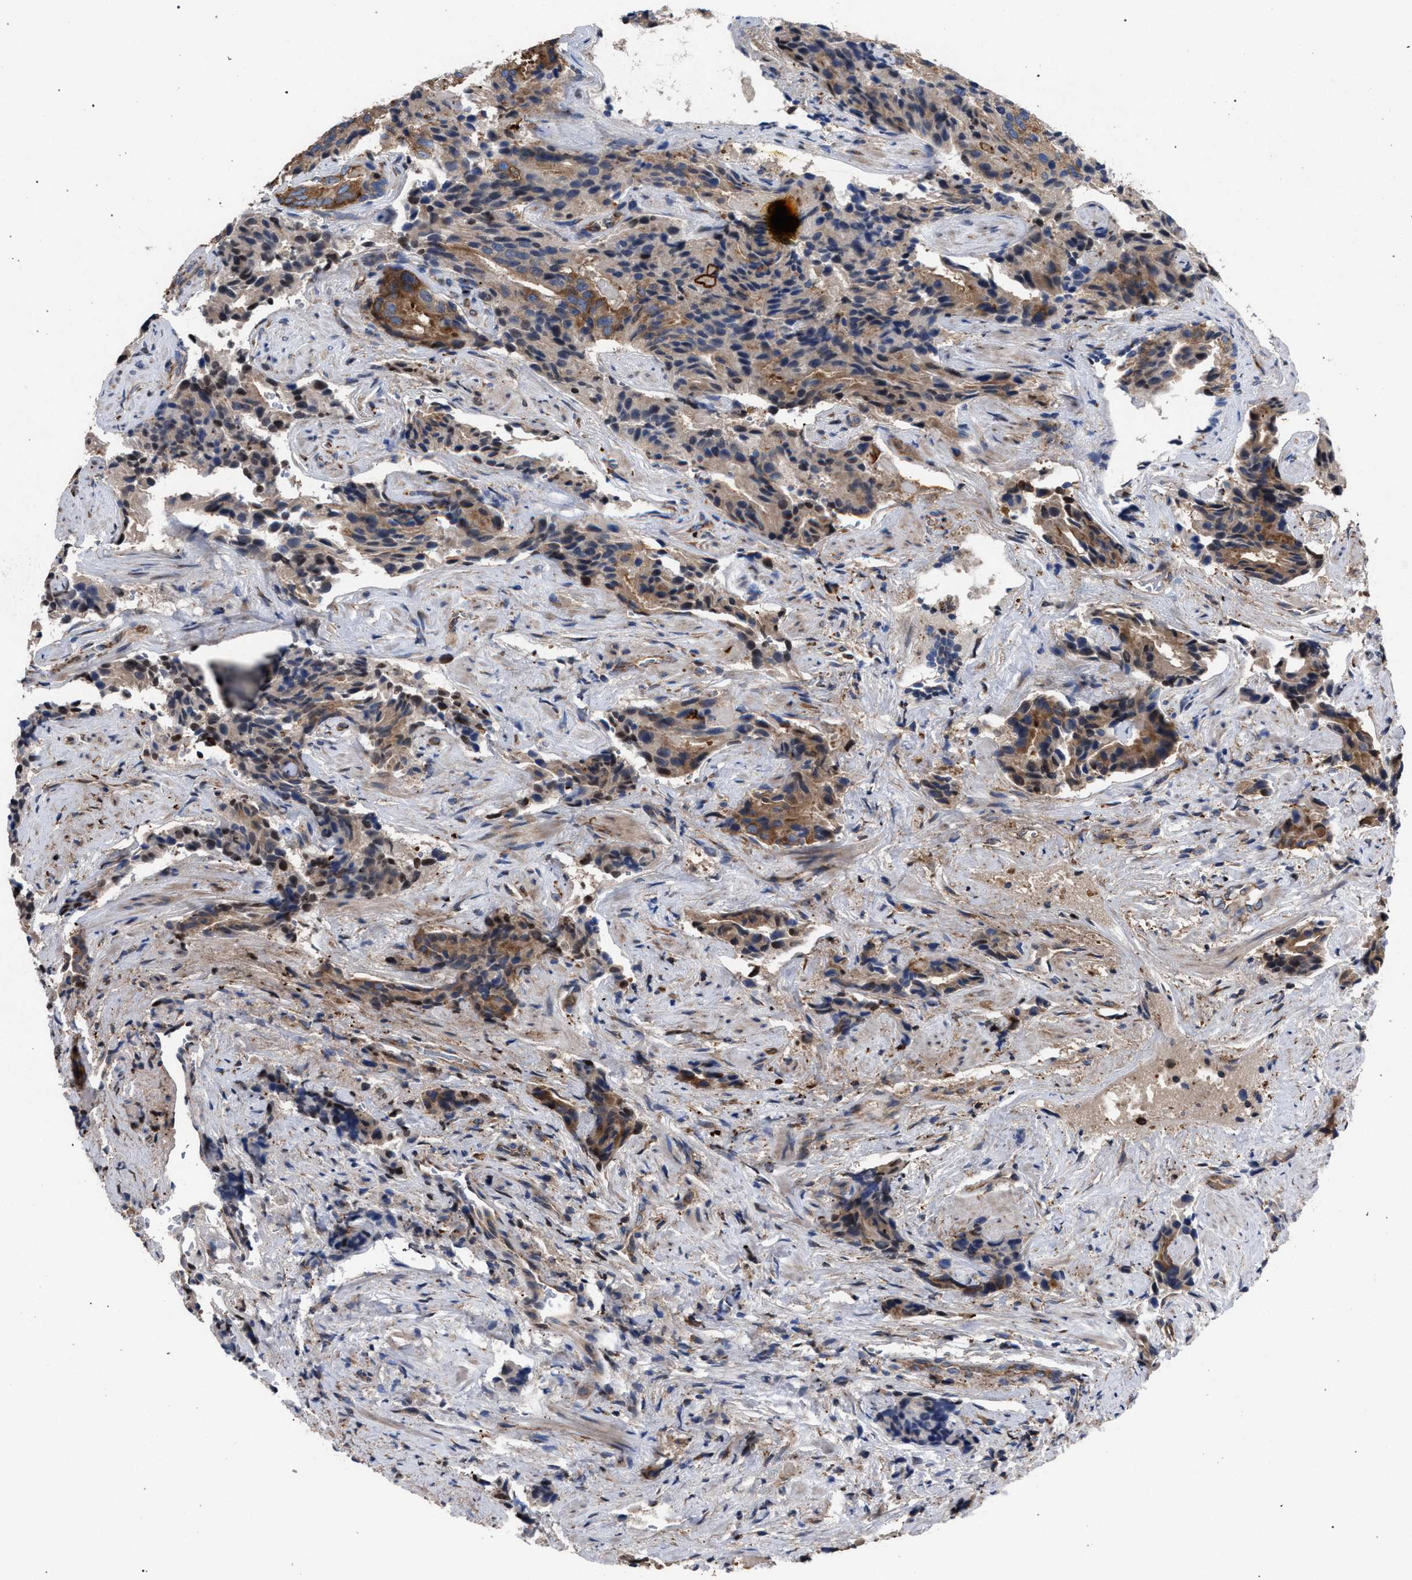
{"staining": {"intensity": "moderate", "quantity": ">75%", "location": "cytoplasmic/membranous"}, "tissue": "prostate cancer", "cell_type": "Tumor cells", "image_type": "cancer", "snomed": [{"axis": "morphology", "description": "Adenocarcinoma, High grade"}, {"axis": "topography", "description": "Prostate"}], "caption": "A brown stain highlights moderate cytoplasmic/membranous staining of a protein in prostate high-grade adenocarcinoma tumor cells.", "gene": "CDR2L", "patient": {"sex": "male", "age": 58}}